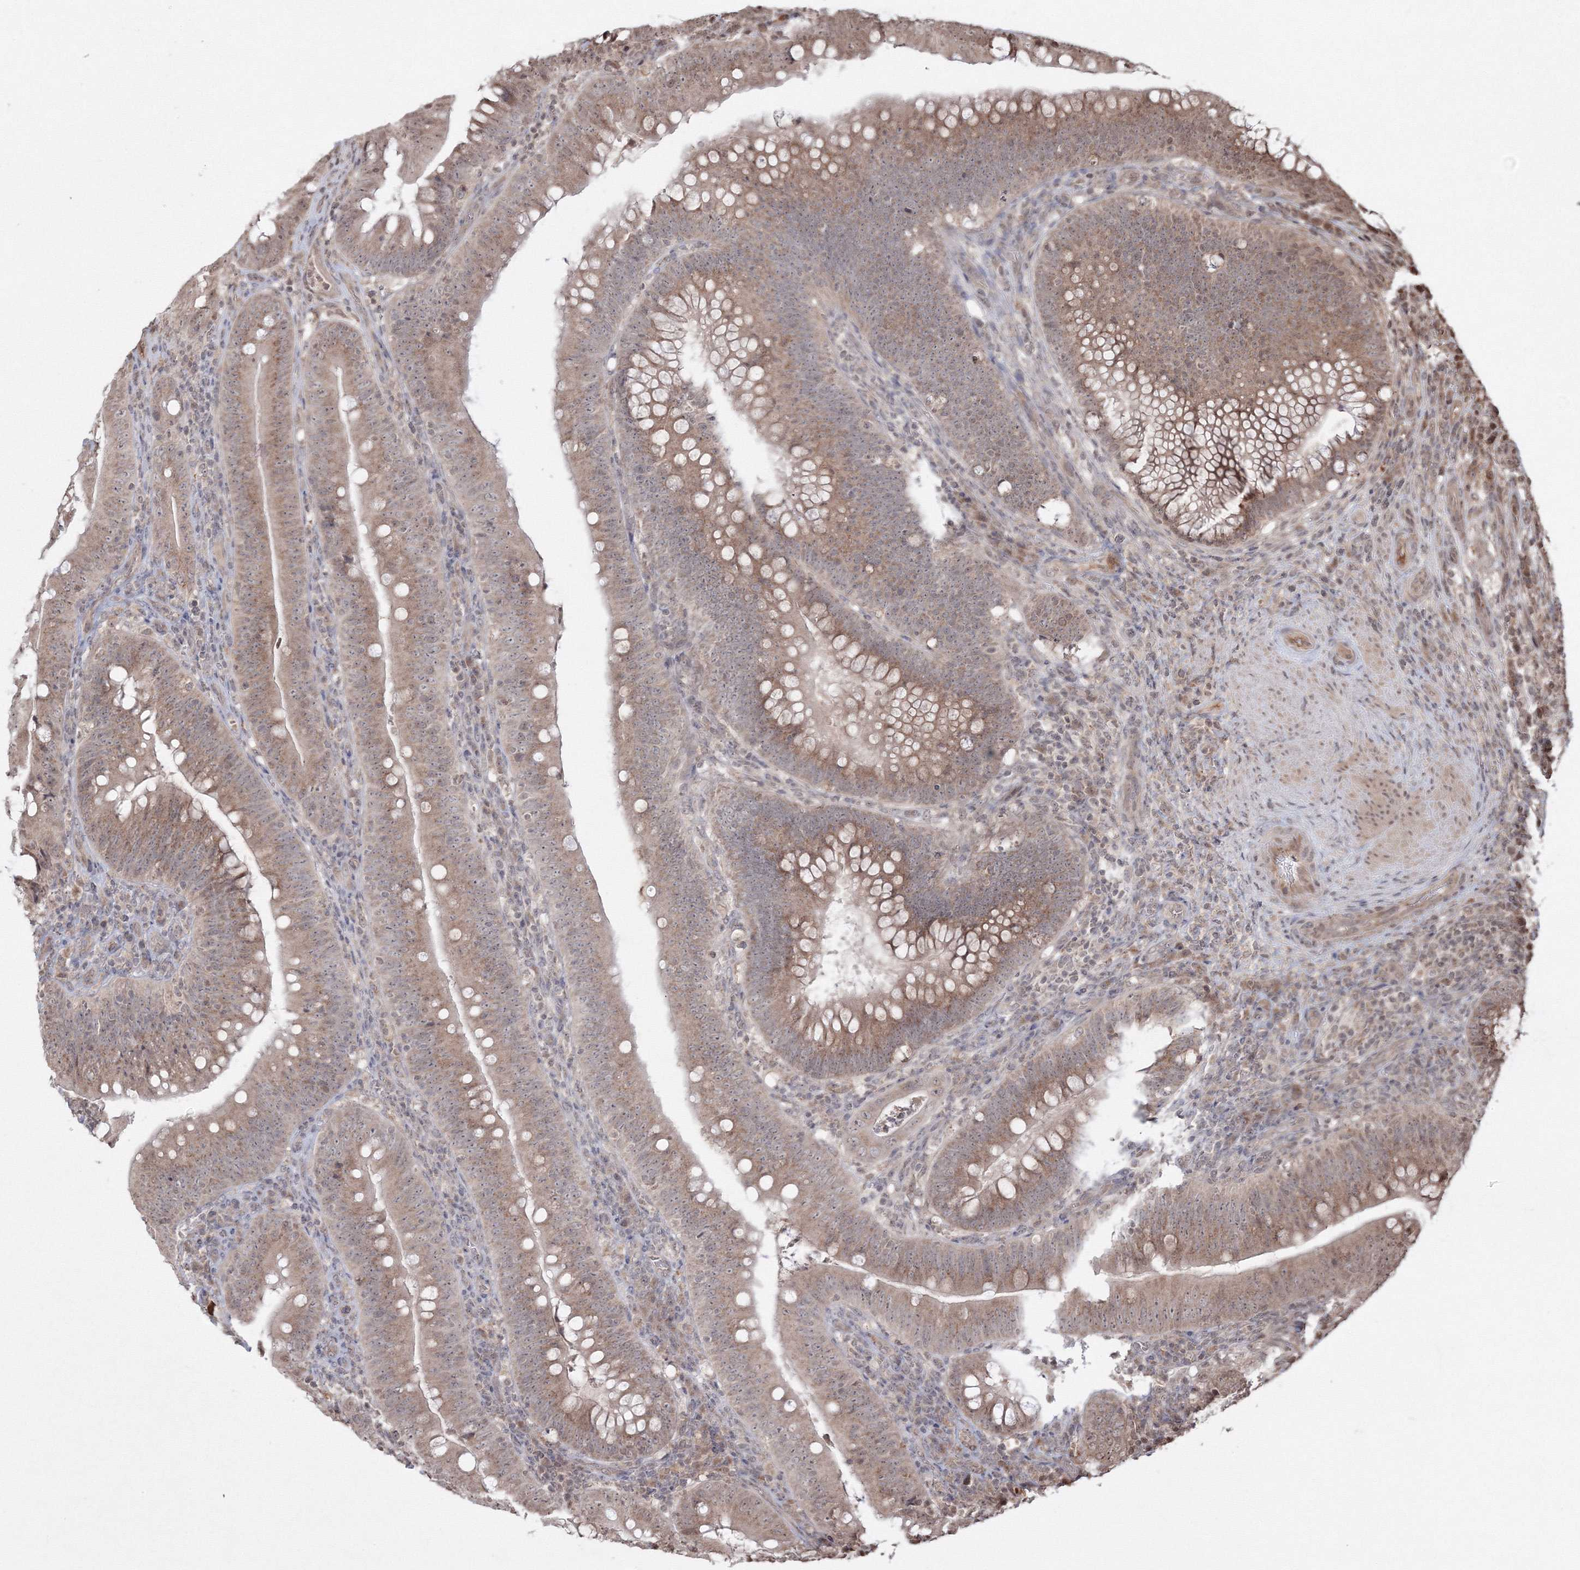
{"staining": {"intensity": "moderate", "quantity": ">75%", "location": "cytoplasmic/membranous,nuclear"}, "tissue": "colorectal cancer", "cell_type": "Tumor cells", "image_type": "cancer", "snomed": [{"axis": "morphology", "description": "Normal tissue, NOS"}, {"axis": "topography", "description": "Colon"}], "caption": "The photomicrograph shows a brown stain indicating the presence of a protein in the cytoplasmic/membranous and nuclear of tumor cells in colorectal cancer.", "gene": "PEX13", "patient": {"sex": "female", "age": 82}}